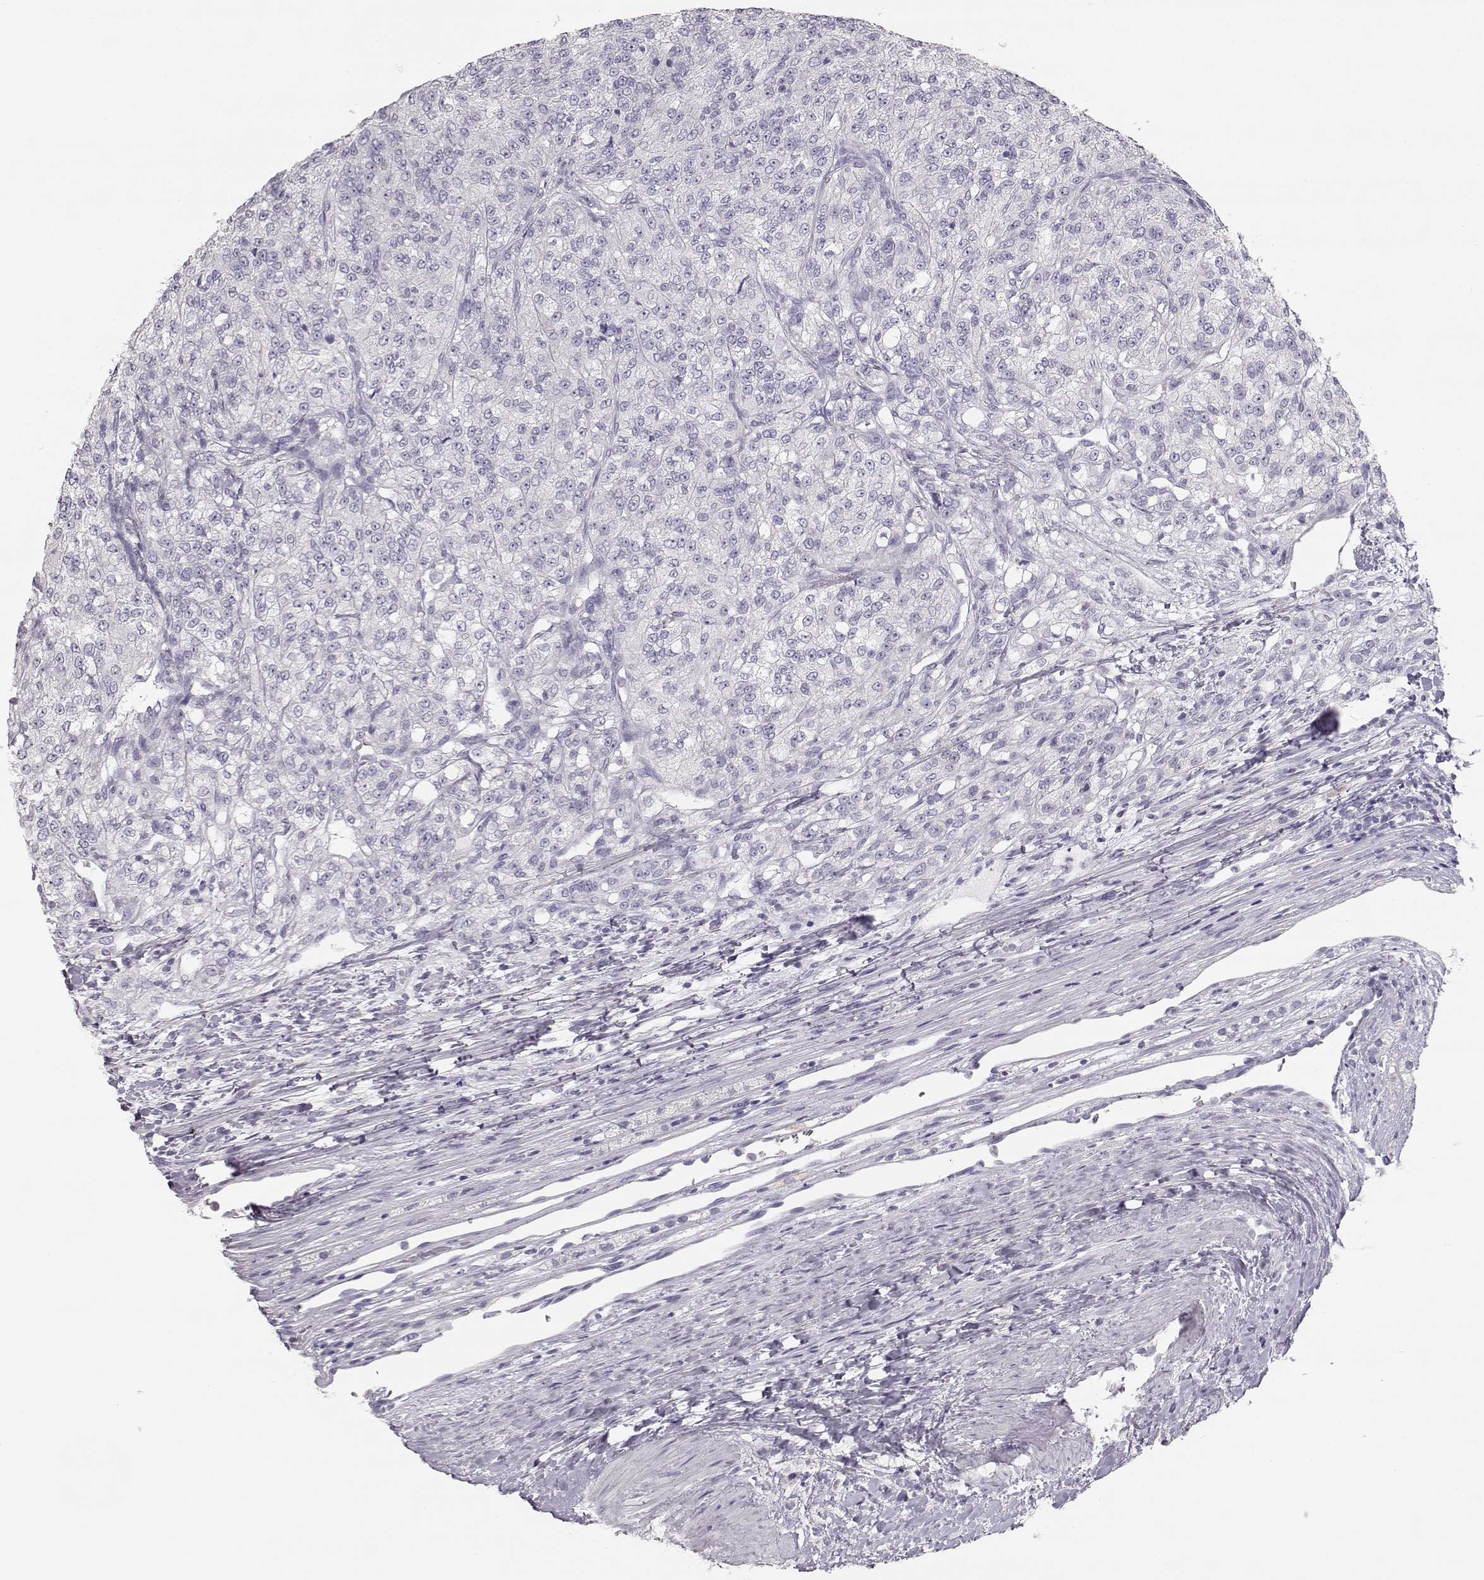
{"staining": {"intensity": "negative", "quantity": "none", "location": "none"}, "tissue": "renal cancer", "cell_type": "Tumor cells", "image_type": "cancer", "snomed": [{"axis": "morphology", "description": "Adenocarcinoma, NOS"}, {"axis": "topography", "description": "Kidney"}], "caption": "Immunohistochemistry image of renal cancer stained for a protein (brown), which demonstrates no staining in tumor cells.", "gene": "LEPR", "patient": {"sex": "female", "age": 63}}